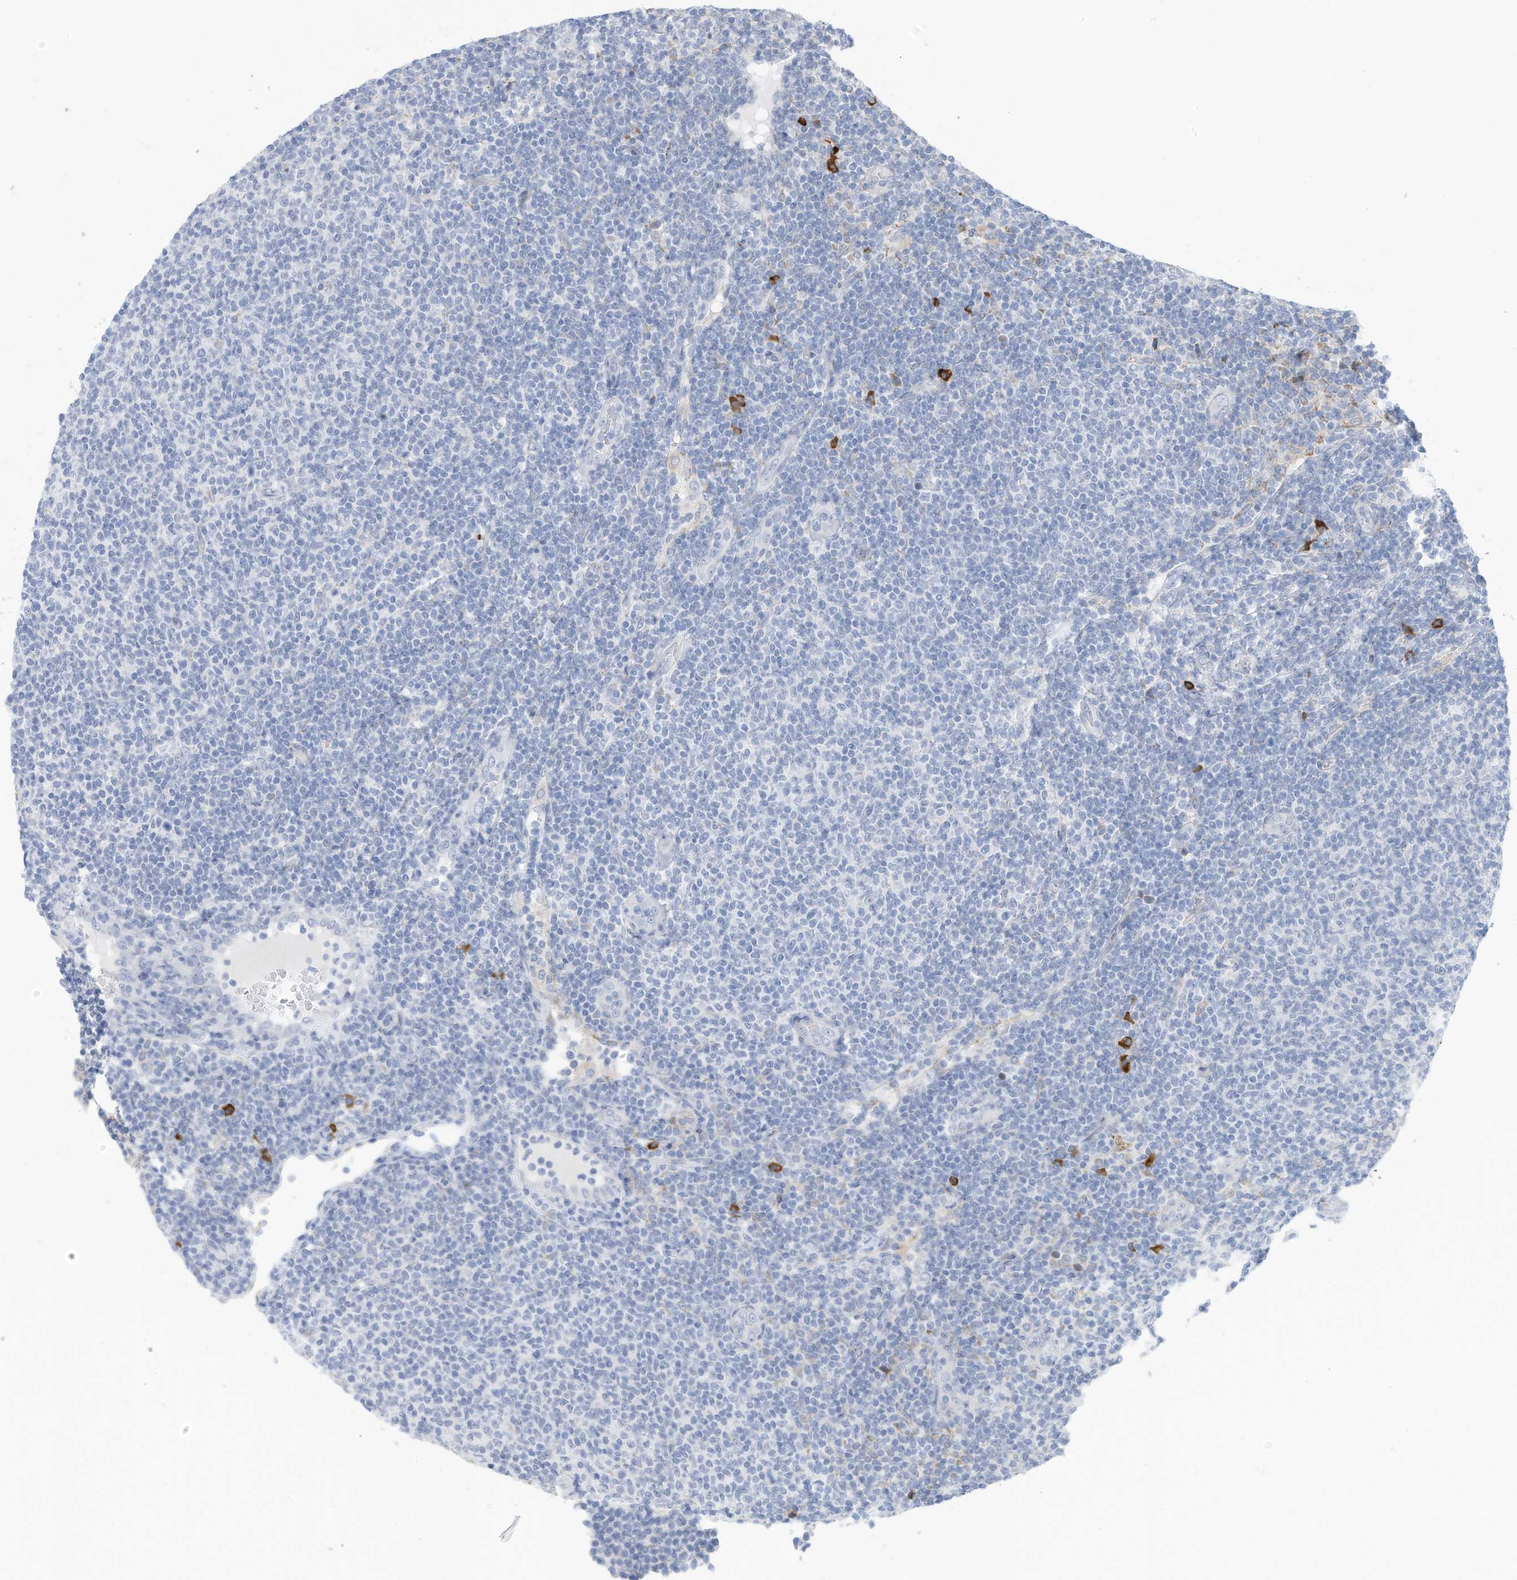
{"staining": {"intensity": "negative", "quantity": "none", "location": "none"}, "tissue": "lymphoma", "cell_type": "Tumor cells", "image_type": "cancer", "snomed": [{"axis": "morphology", "description": "Malignant lymphoma, non-Hodgkin's type, Low grade"}, {"axis": "topography", "description": "Lymph node"}], "caption": "Immunohistochemistry micrograph of neoplastic tissue: human lymphoma stained with DAB (3,3'-diaminobenzidine) demonstrates no significant protein positivity in tumor cells. (DAB (3,3'-diaminobenzidine) immunohistochemistry (IHC), high magnification).", "gene": "ZNF292", "patient": {"sex": "male", "age": 66}}